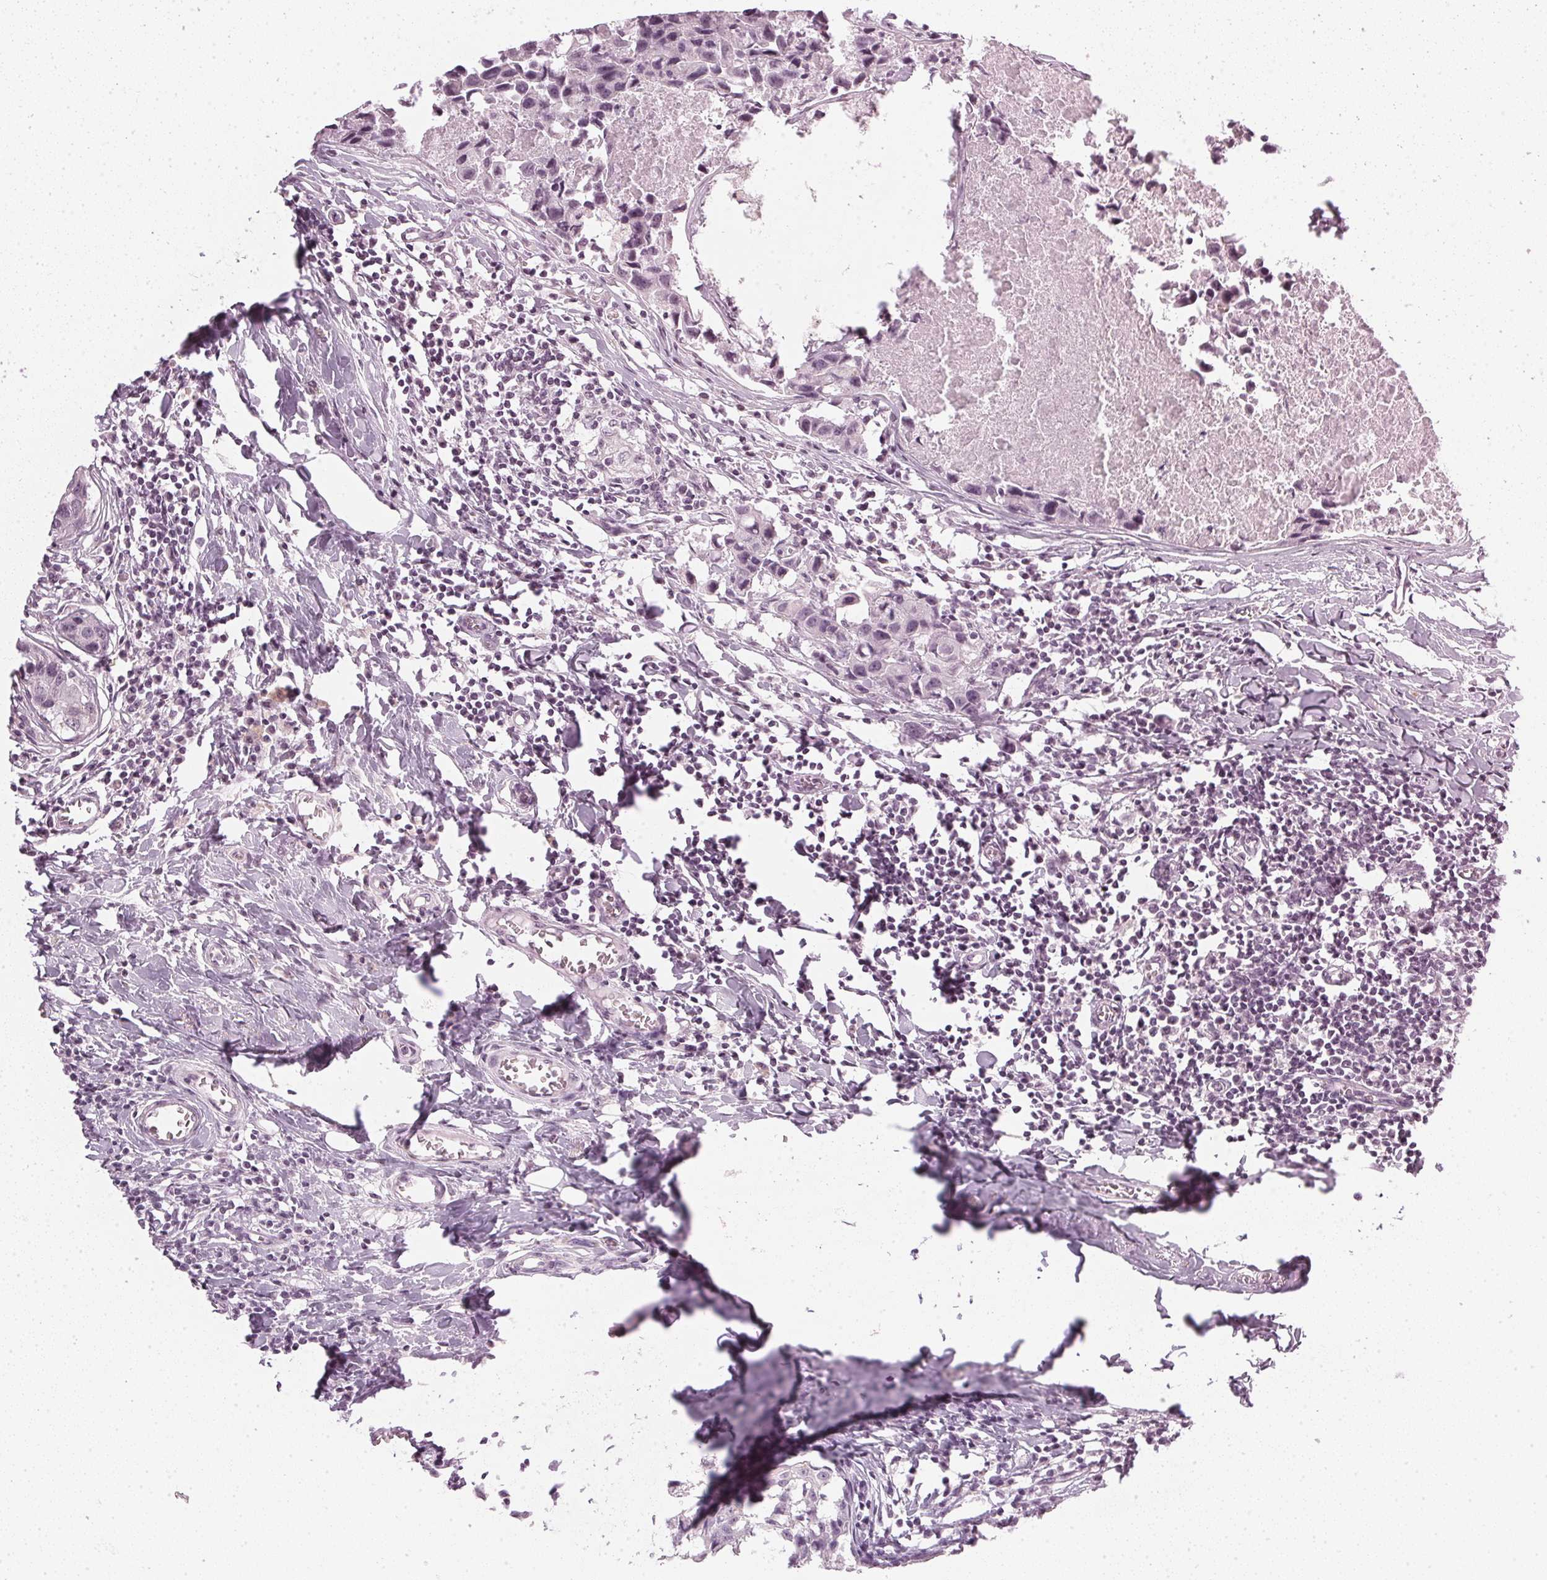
{"staining": {"intensity": "negative", "quantity": "none", "location": "none"}, "tissue": "breast cancer", "cell_type": "Tumor cells", "image_type": "cancer", "snomed": [{"axis": "morphology", "description": "Duct carcinoma"}, {"axis": "topography", "description": "Breast"}], "caption": "An IHC image of breast cancer (invasive ductal carcinoma) is shown. There is no staining in tumor cells of breast cancer (invasive ductal carcinoma).", "gene": "TMEM72", "patient": {"sex": "female", "age": 27}}